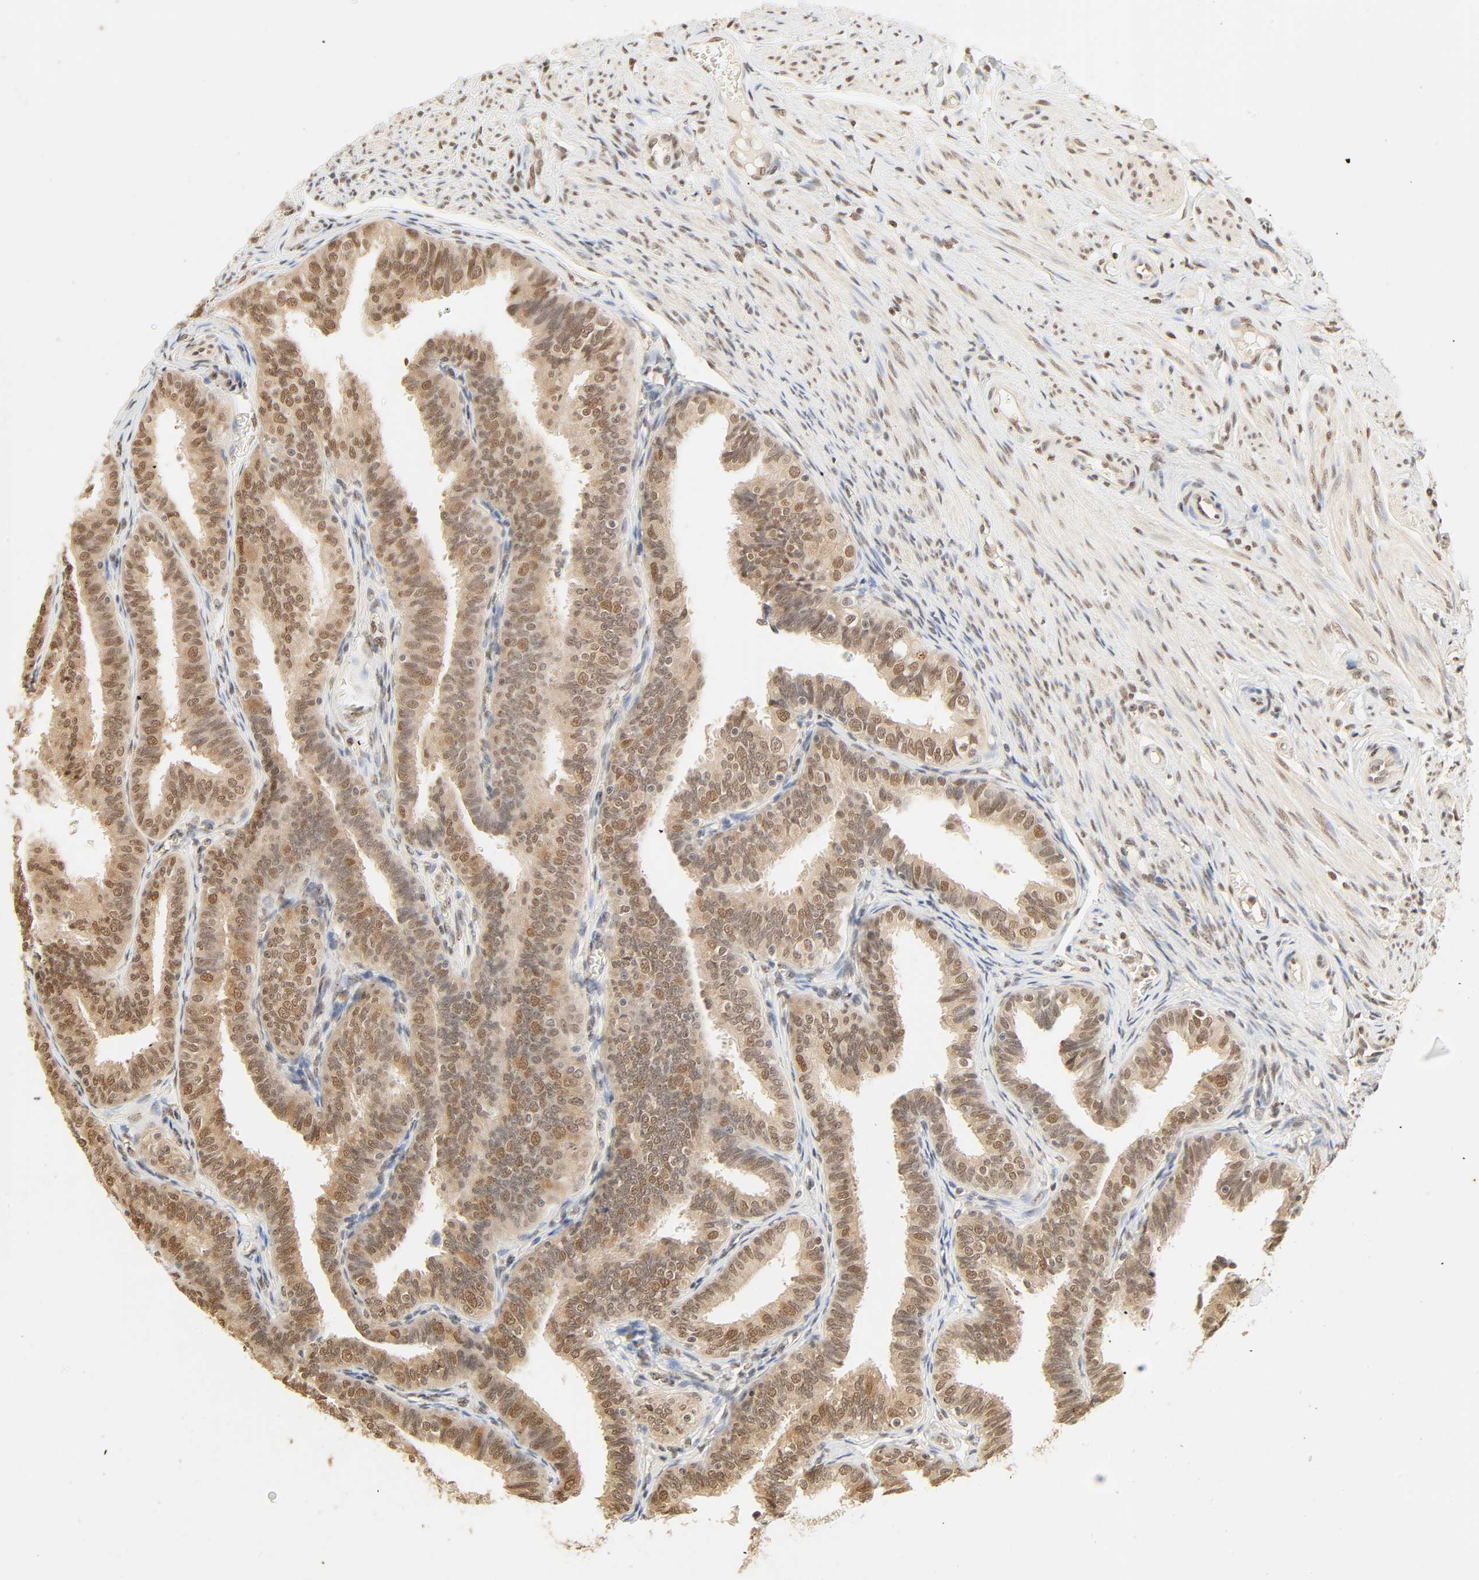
{"staining": {"intensity": "moderate", "quantity": "25%-75%", "location": "cytoplasmic/membranous,nuclear"}, "tissue": "fallopian tube", "cell_type": "Glandular cells", "image_type": "normal", "snomed": [{"axis": "morphology", "description": "Normal tissue, NOS"}, {"axis": "topography", "description": "Fallopian tube"}], "caption": "DAB (3,3'-diaminobenzidine) immunohistochemical staining of normal fallopian tube displays moderate cytoplasmic/membranous,nuclear protein staining in about 25%-75% of glandular cells. (DAB IHC, brown staining for protein, blue staining for nuclei).", "gene": "UBC", "patient": {"sex": "female", "age": 46}}